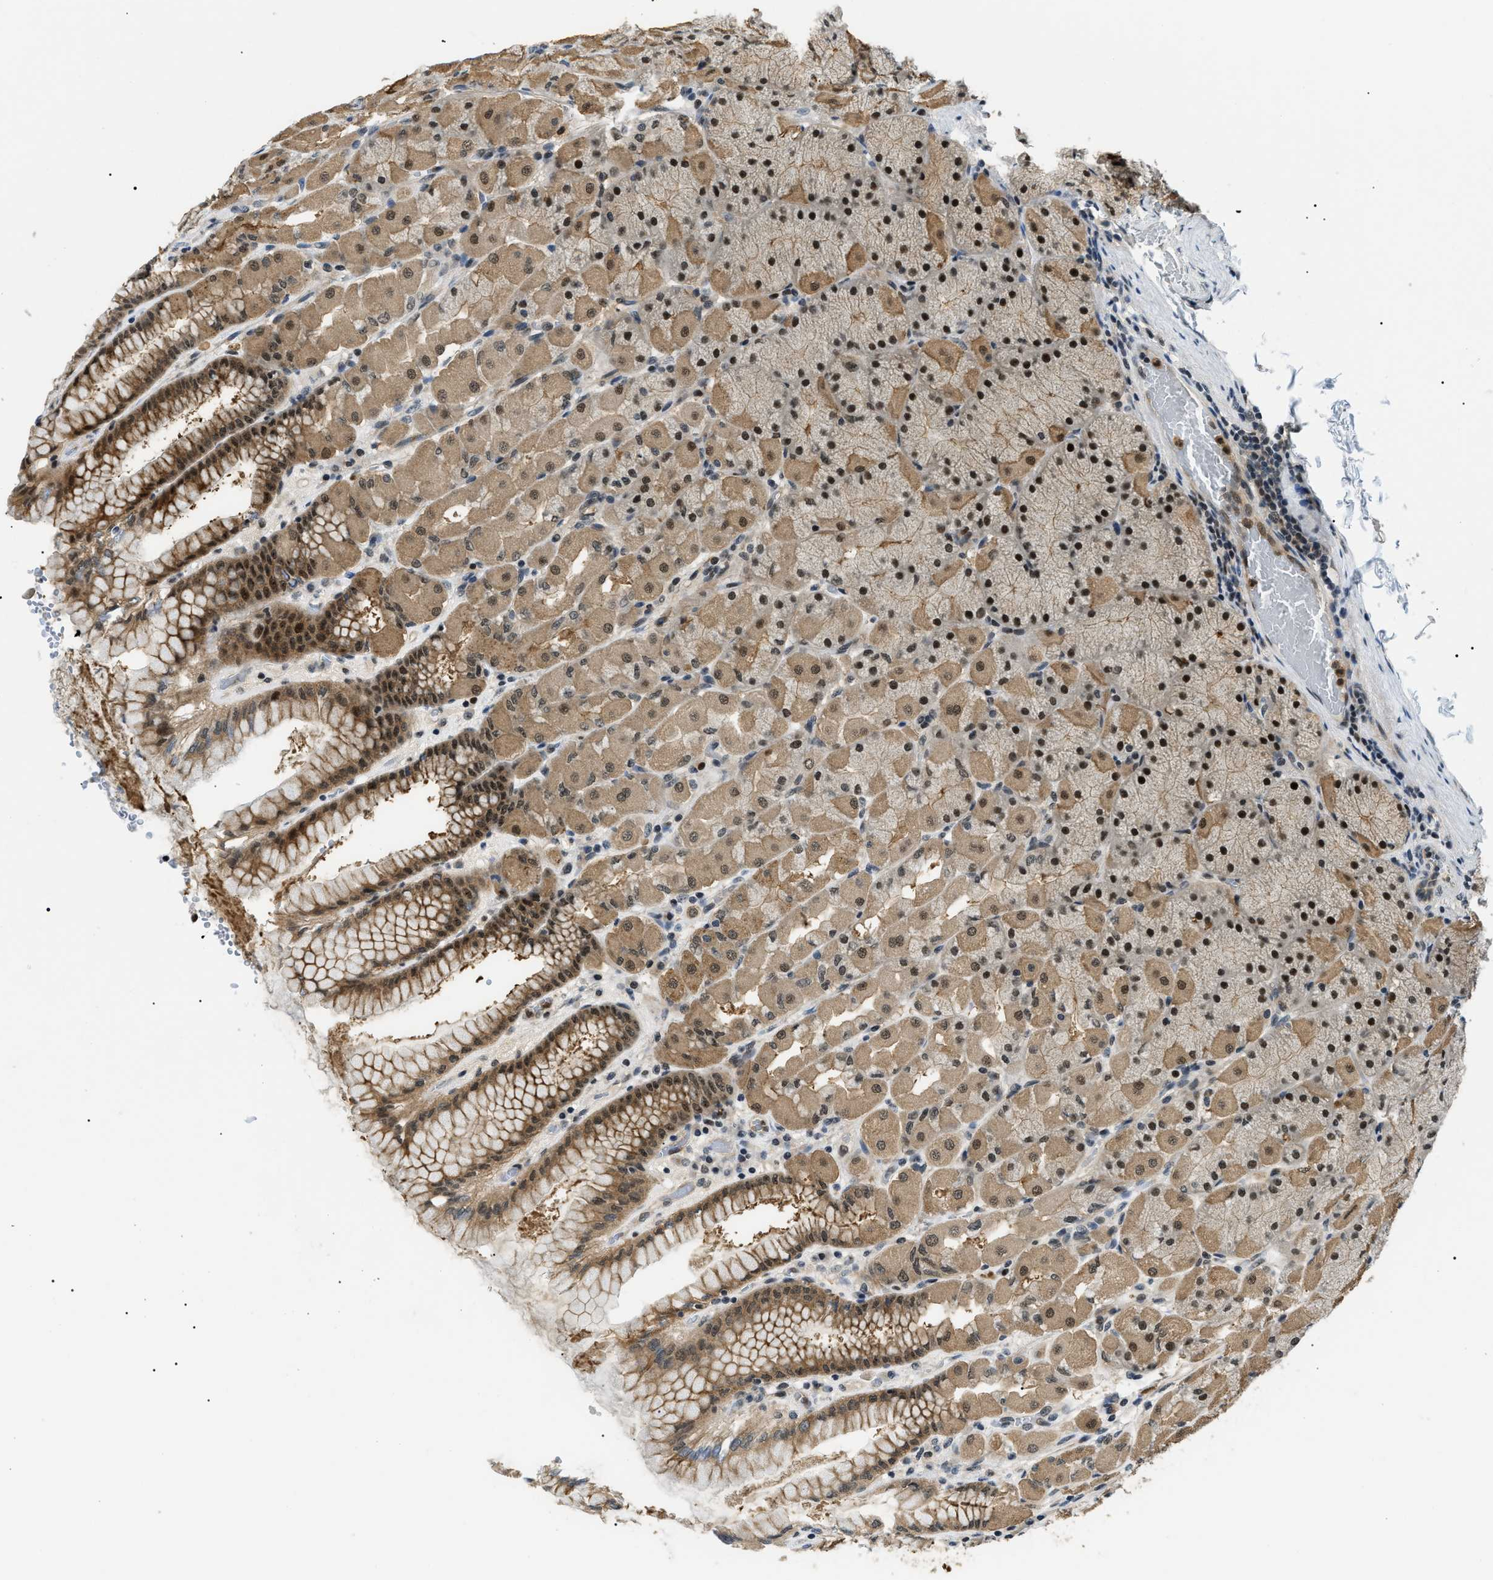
{"staining": {"intensity": "moderate", "quantity": ">75%", "location": "cytoplasmic/membranous,nuclear"}, "tissue": "stomach", "cell_type": "Glandular cells", "image_type": "normal", "snomed": [{"axis": "morphology", "description": "Normal tissue, NOS"}, {"axis": "topography", "description": "Stomach, upper"}], "caption": "Unremarkable stomach exhibits moderate cytoplasmic/membranous,nuclear positivity in approximately >75% of glandular cells The protein of interest is stained brown, and the nuclei are stained in blue (DAB IHC with brightfield microscopy, high magnification)..", "gene": "RBM15", "patient": {"sex": "female", "age": 56}}